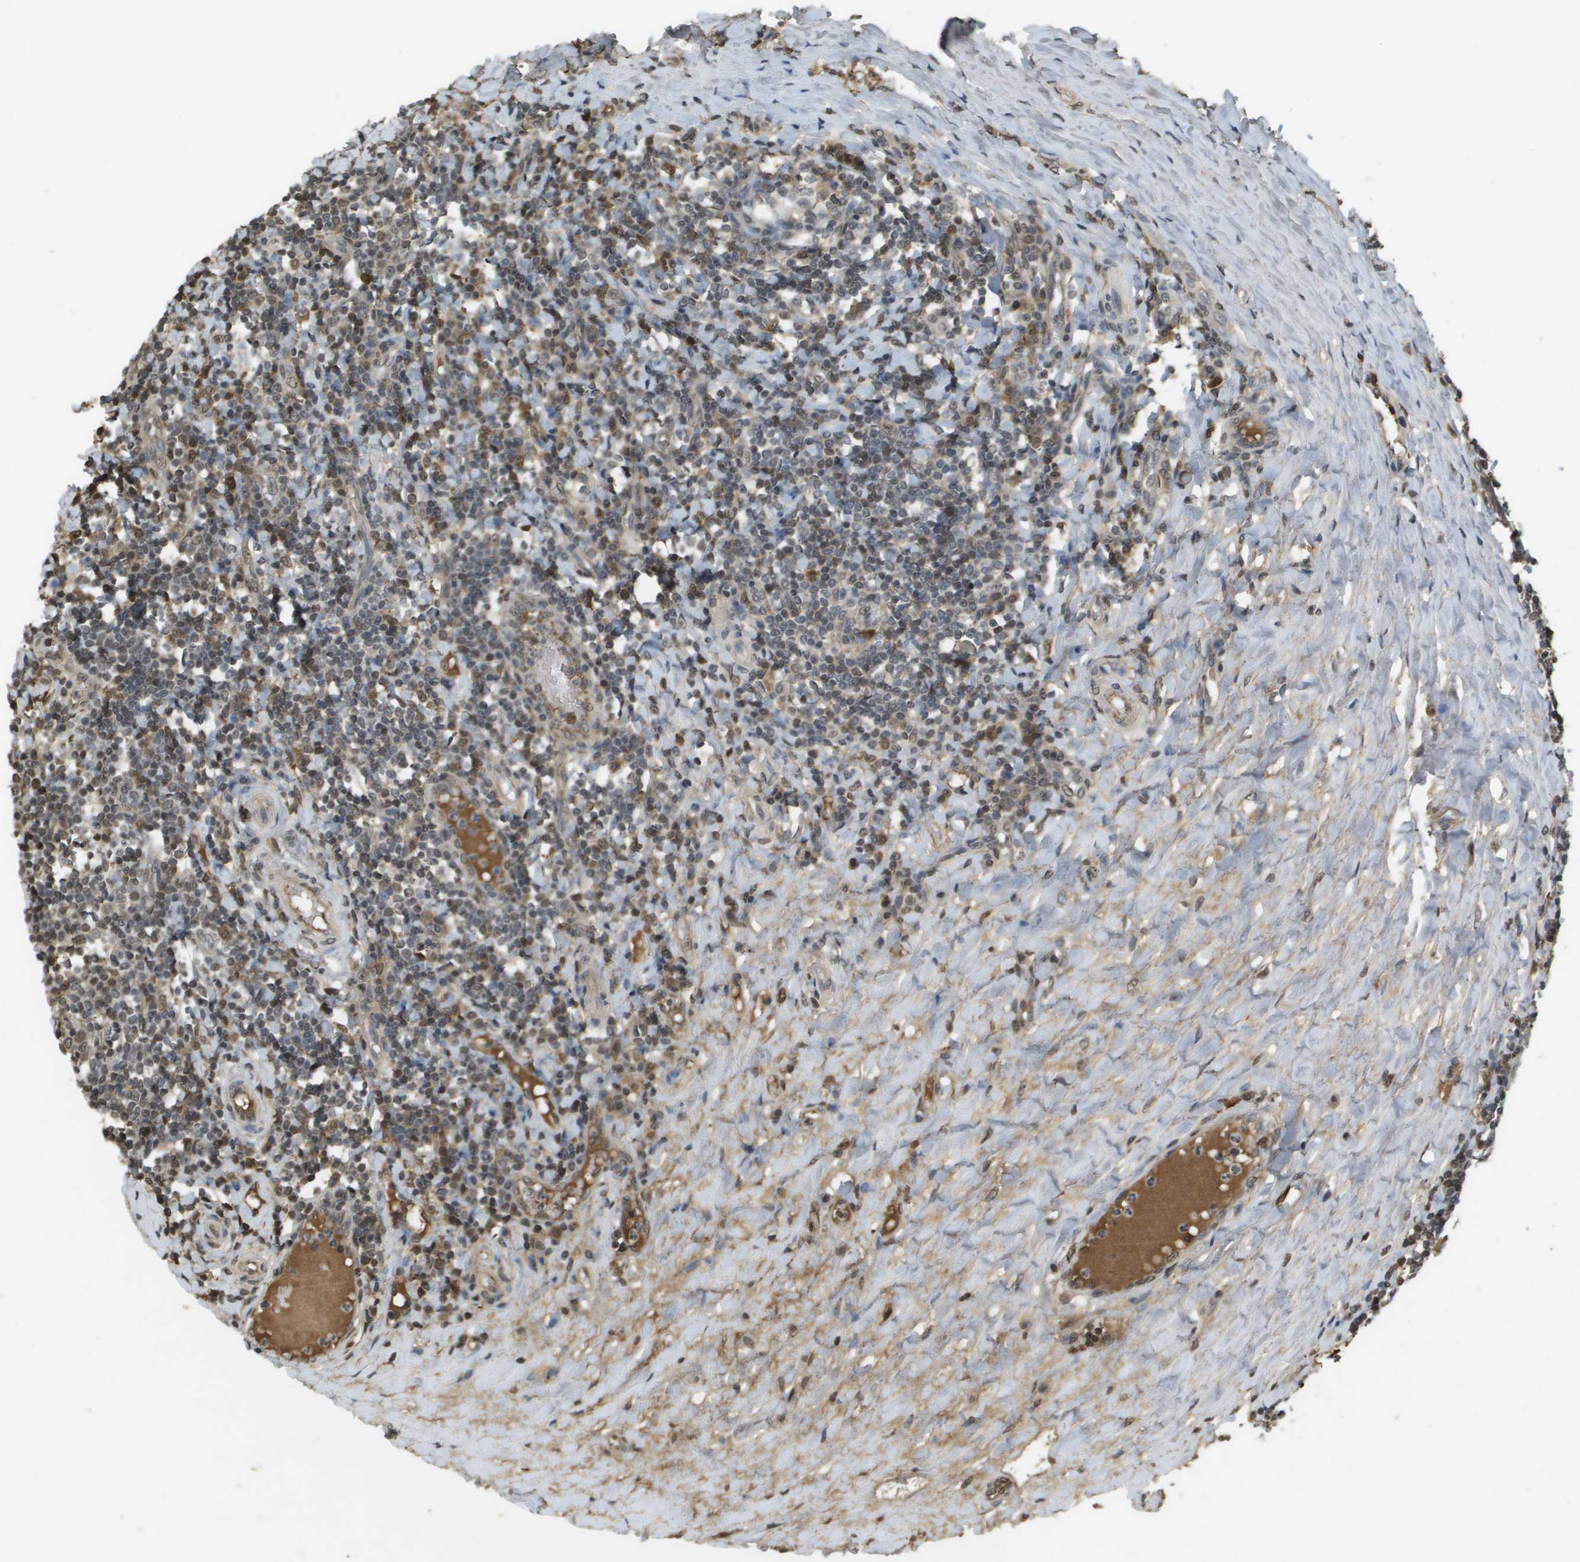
{"staining": {"intensity": "negative", "quantity": "none", "location": "none"}, "tissue": "tonsil", "cell_type": "Germinal center cells", "image_type": "normal", "snomed": [{"axis": "morphology", "description": "Normal tissue, NOS"}, {"axis": "topography", "description": "Tonsil"}], "caption": "This is a photomicrograph of immunohistochemistry (IHC) staining of unremarkable tonsil, which shows no staining in germinal center cells. (DAB (3,3'-diaminobenzidine) immunohistochemistry (IHC), high magnification).", "gene": "NDRG2", "patient": {"sex": "female", "age": 19}}